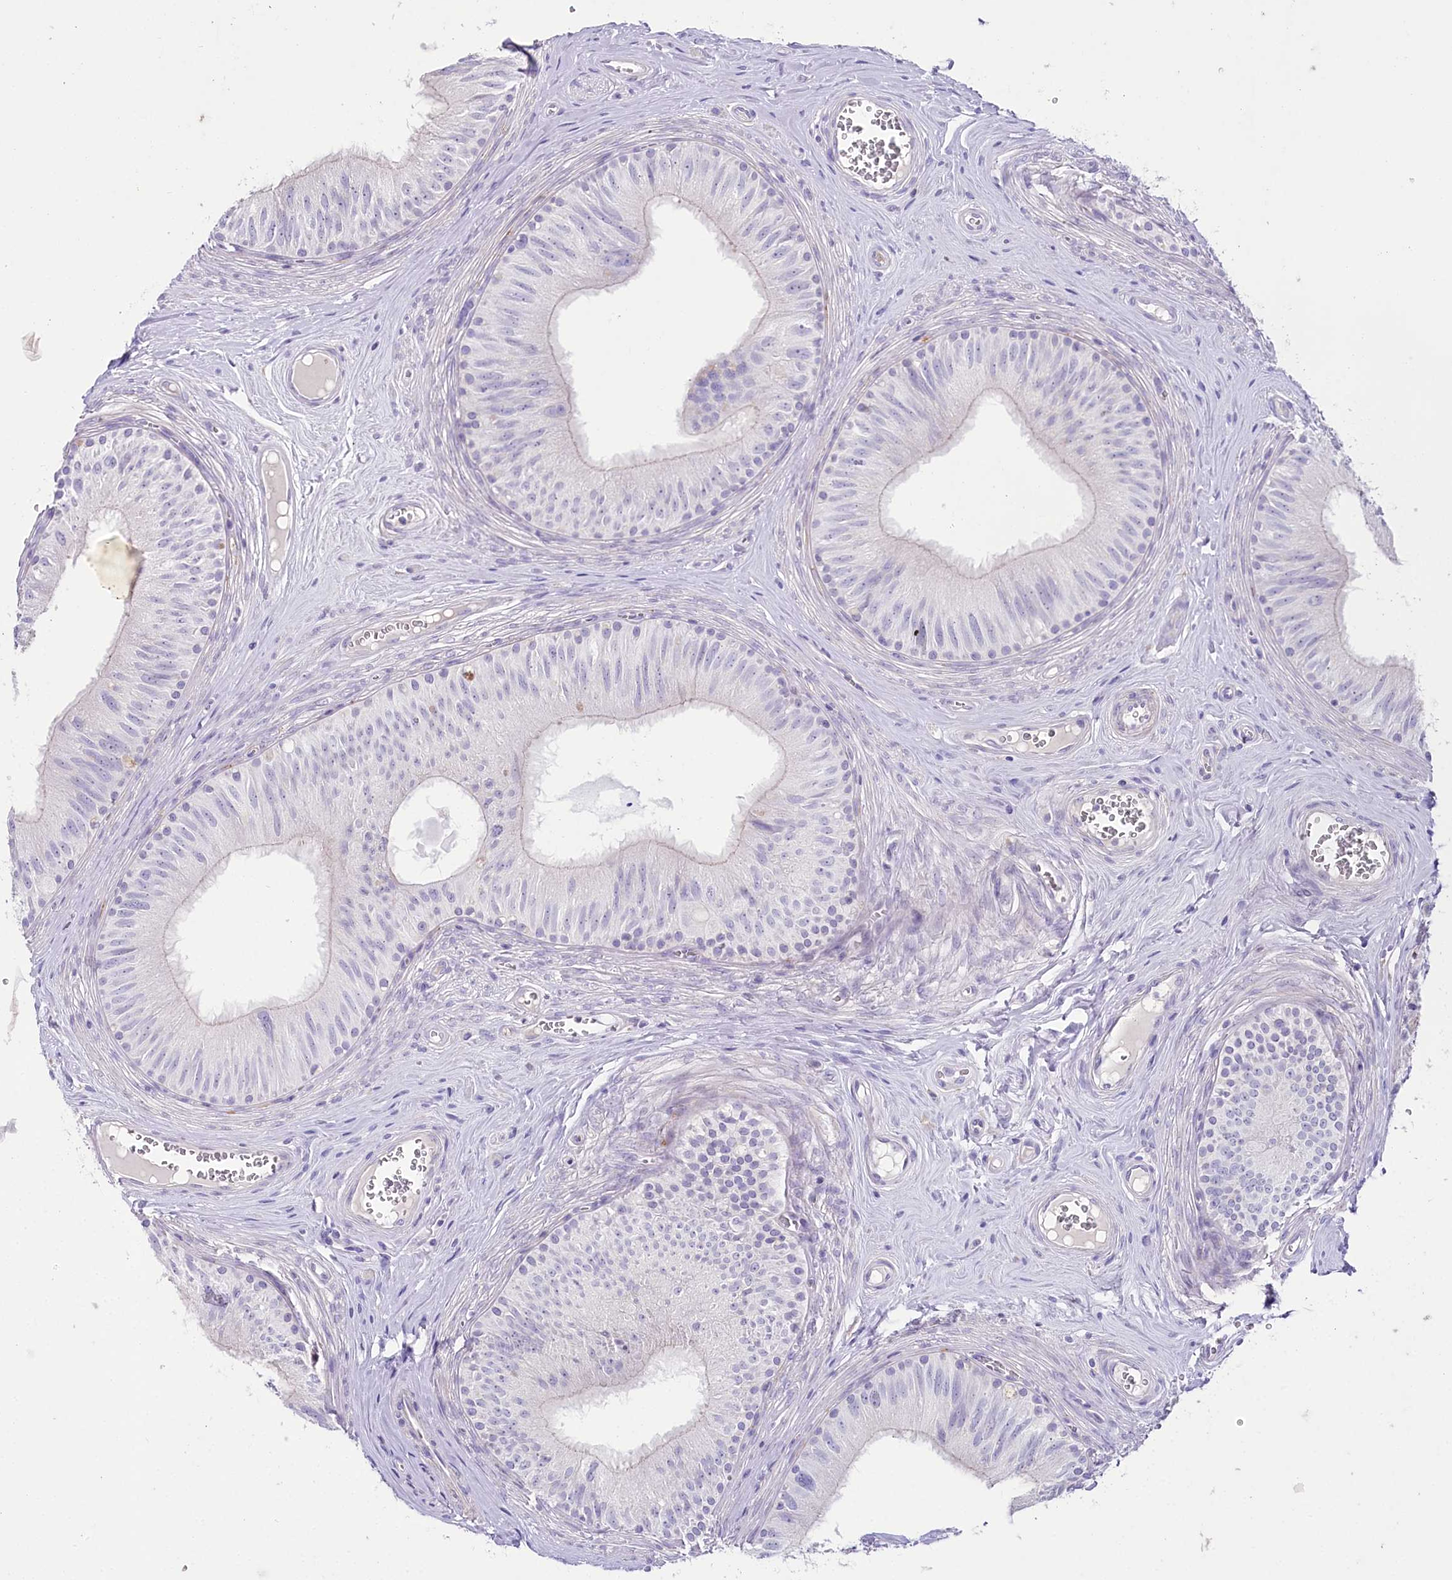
{"staining": {"intensity": "negative", "quantity": "none", "location": "none"}, "tissue": "epididymis", "cell_type": "Glandular cells", "image_type": "normal", "snomed": [{"axis": "morphology", "description": "Normal tissue, NOS"}, {"axis": "topography", "description": "Epididymis"}], "caption": "This histopathology image is of benign epididymis stained with IHC to label a protein in brown with the nuclei are counter-stained blue. There is no staining in glandular cells. Brightfield microscopy of immunohistochemistry stained with DAB (brown) and hematoxylin (blue), captured at high magnification.", "gene": "MYOZ1", "patient": {"sex": "male", "age": 46}}